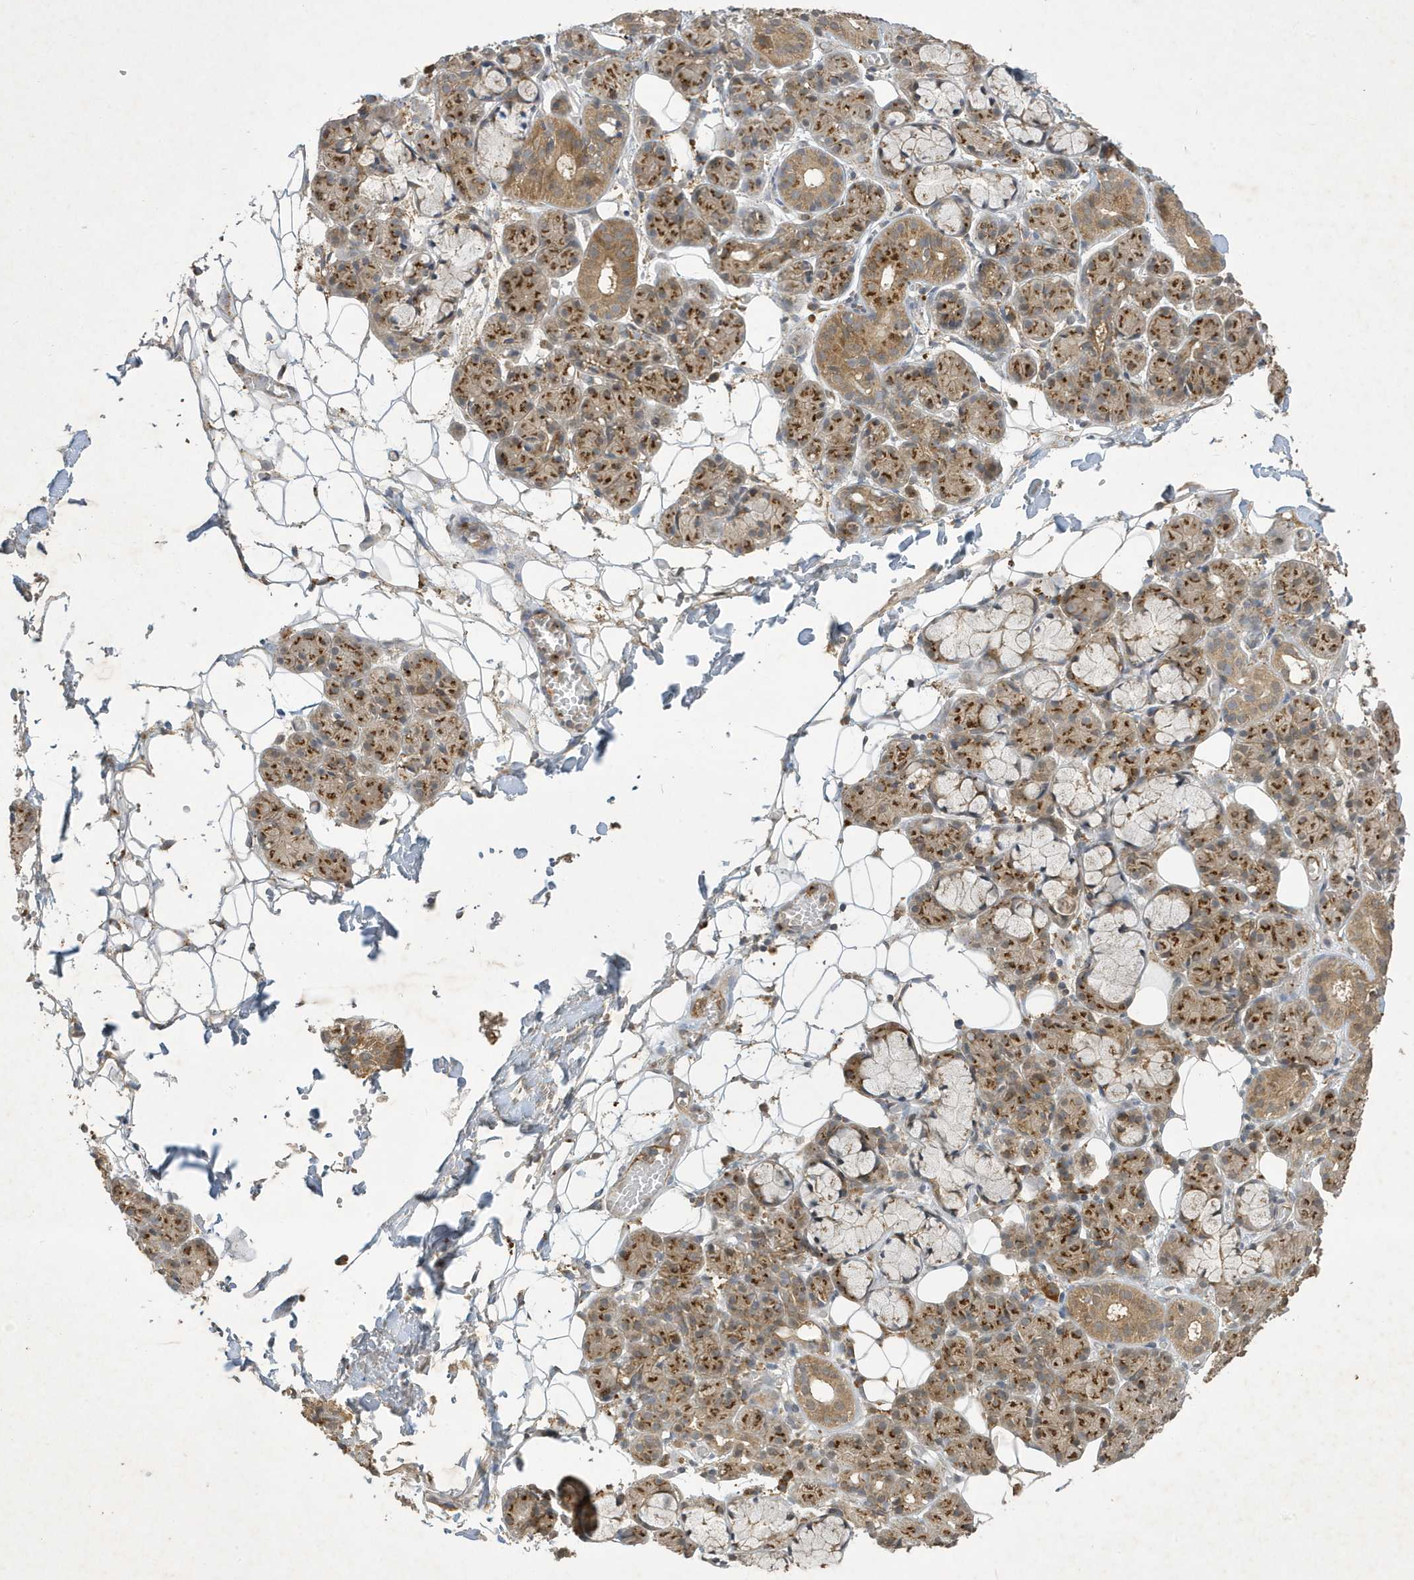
{"staining": {"intensity": "moderate", "quantity": ">75%", "location": "cytoplasmic/membranous"}, "tissue": "salivary gland", "cell_type": "Glandular cells", "image_type": "normal", "snomed": [{"axis": "morphology", "description": "Normal tissue, NOS"}, {"axis": "topography", "description": "Salivary gland"}], "caption": "Protein analysis of benign salivary gland shows moderate cytoplasmic/membranous staining in approximately >75% of glandular cells.", "gene": "STX10", "patient": {"sex": "male", "age": 63}}